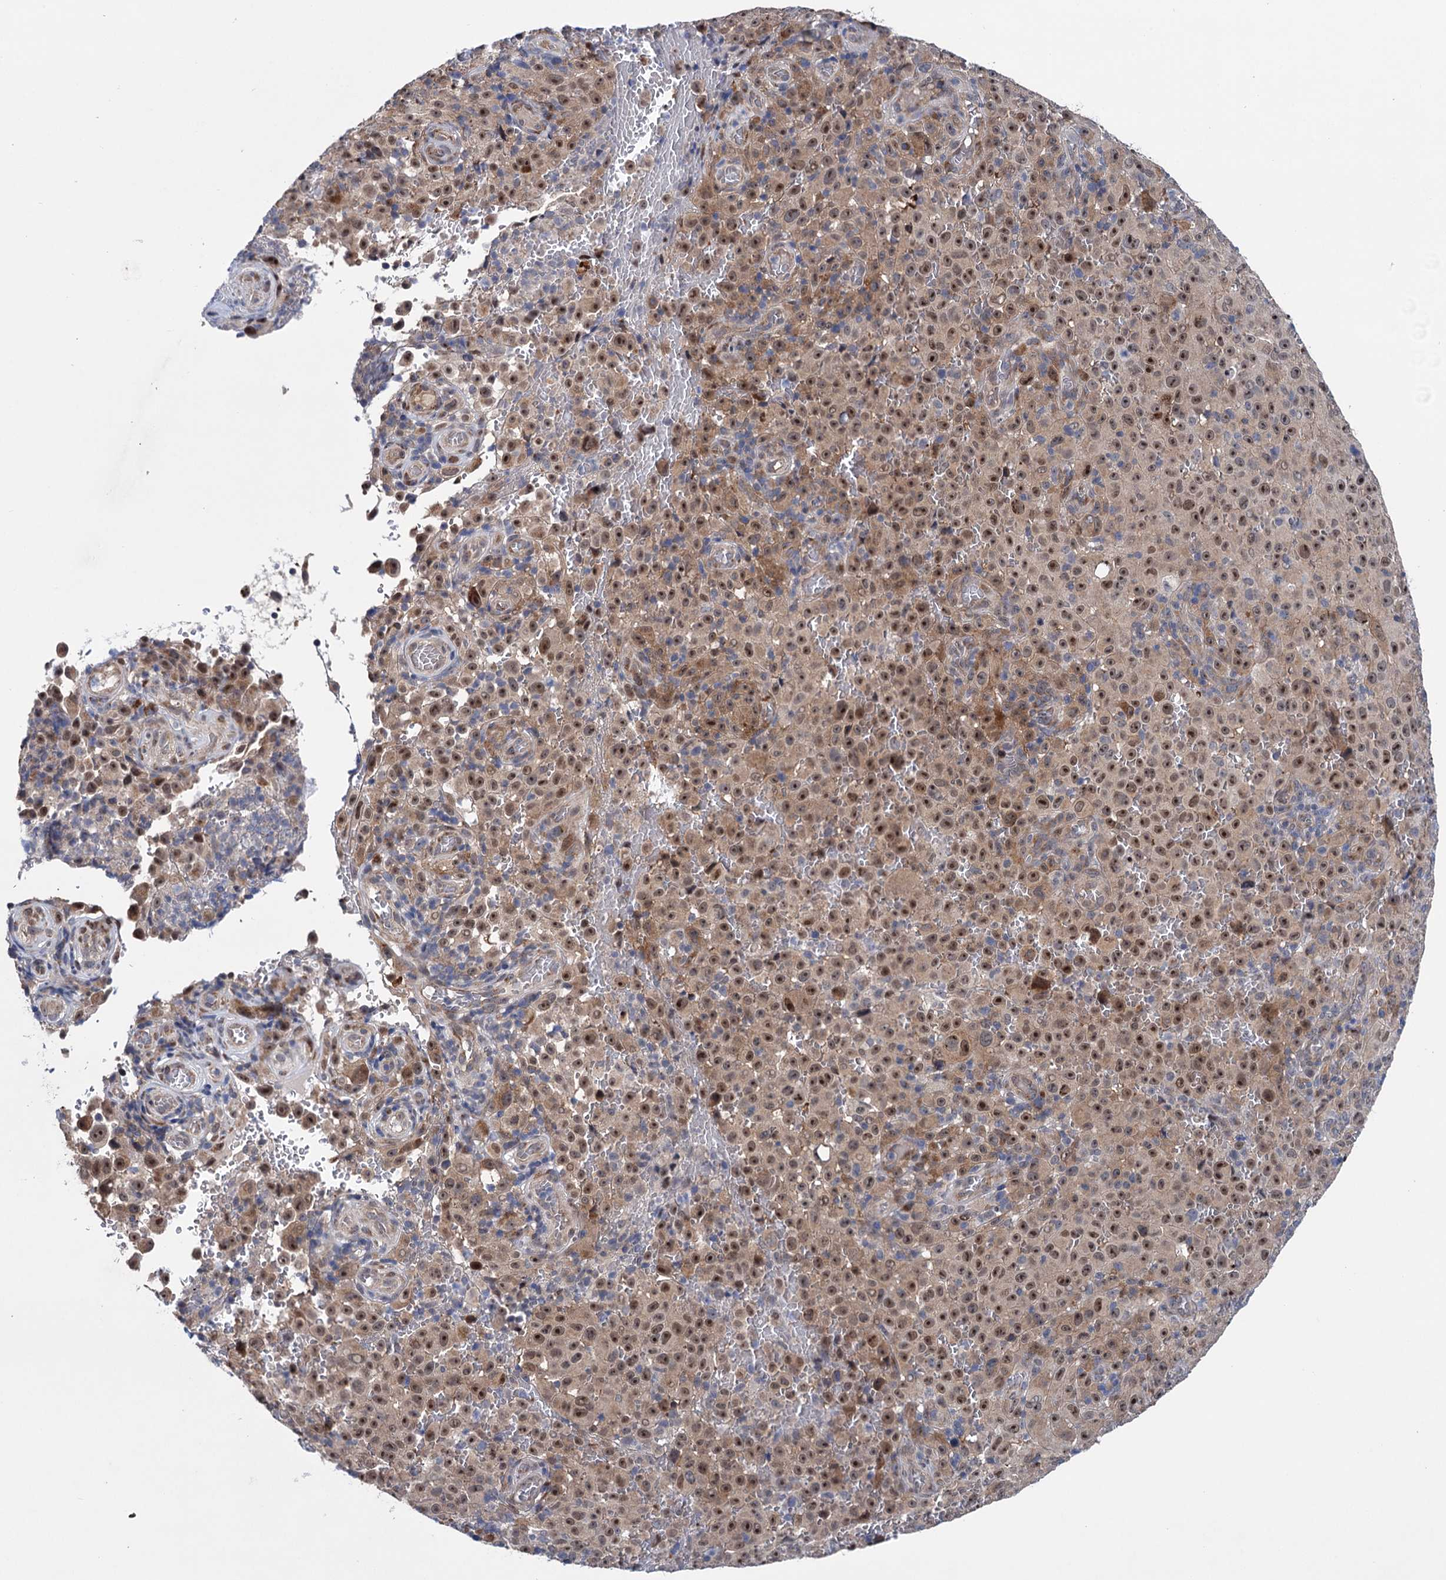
{"staining": {"intensity": "moderate", "quantity": ">75%", "location": "nuclear"}, "tissue": "melanoma", "cell_type": "Tumor cells", "image_type": "cancer", "snomed": [{"axis": "morphology", "description": "Malignant melanoma, NOS"}, {"axis": "topography", "description": "Skin"}], "caption": "A medium amount of moderate nuclear expression is appreciated in approximately >75% of tumor cells in melanoma tissue.", "gene": "EYA4", "patient": {"sex": "female", "age": 82}}